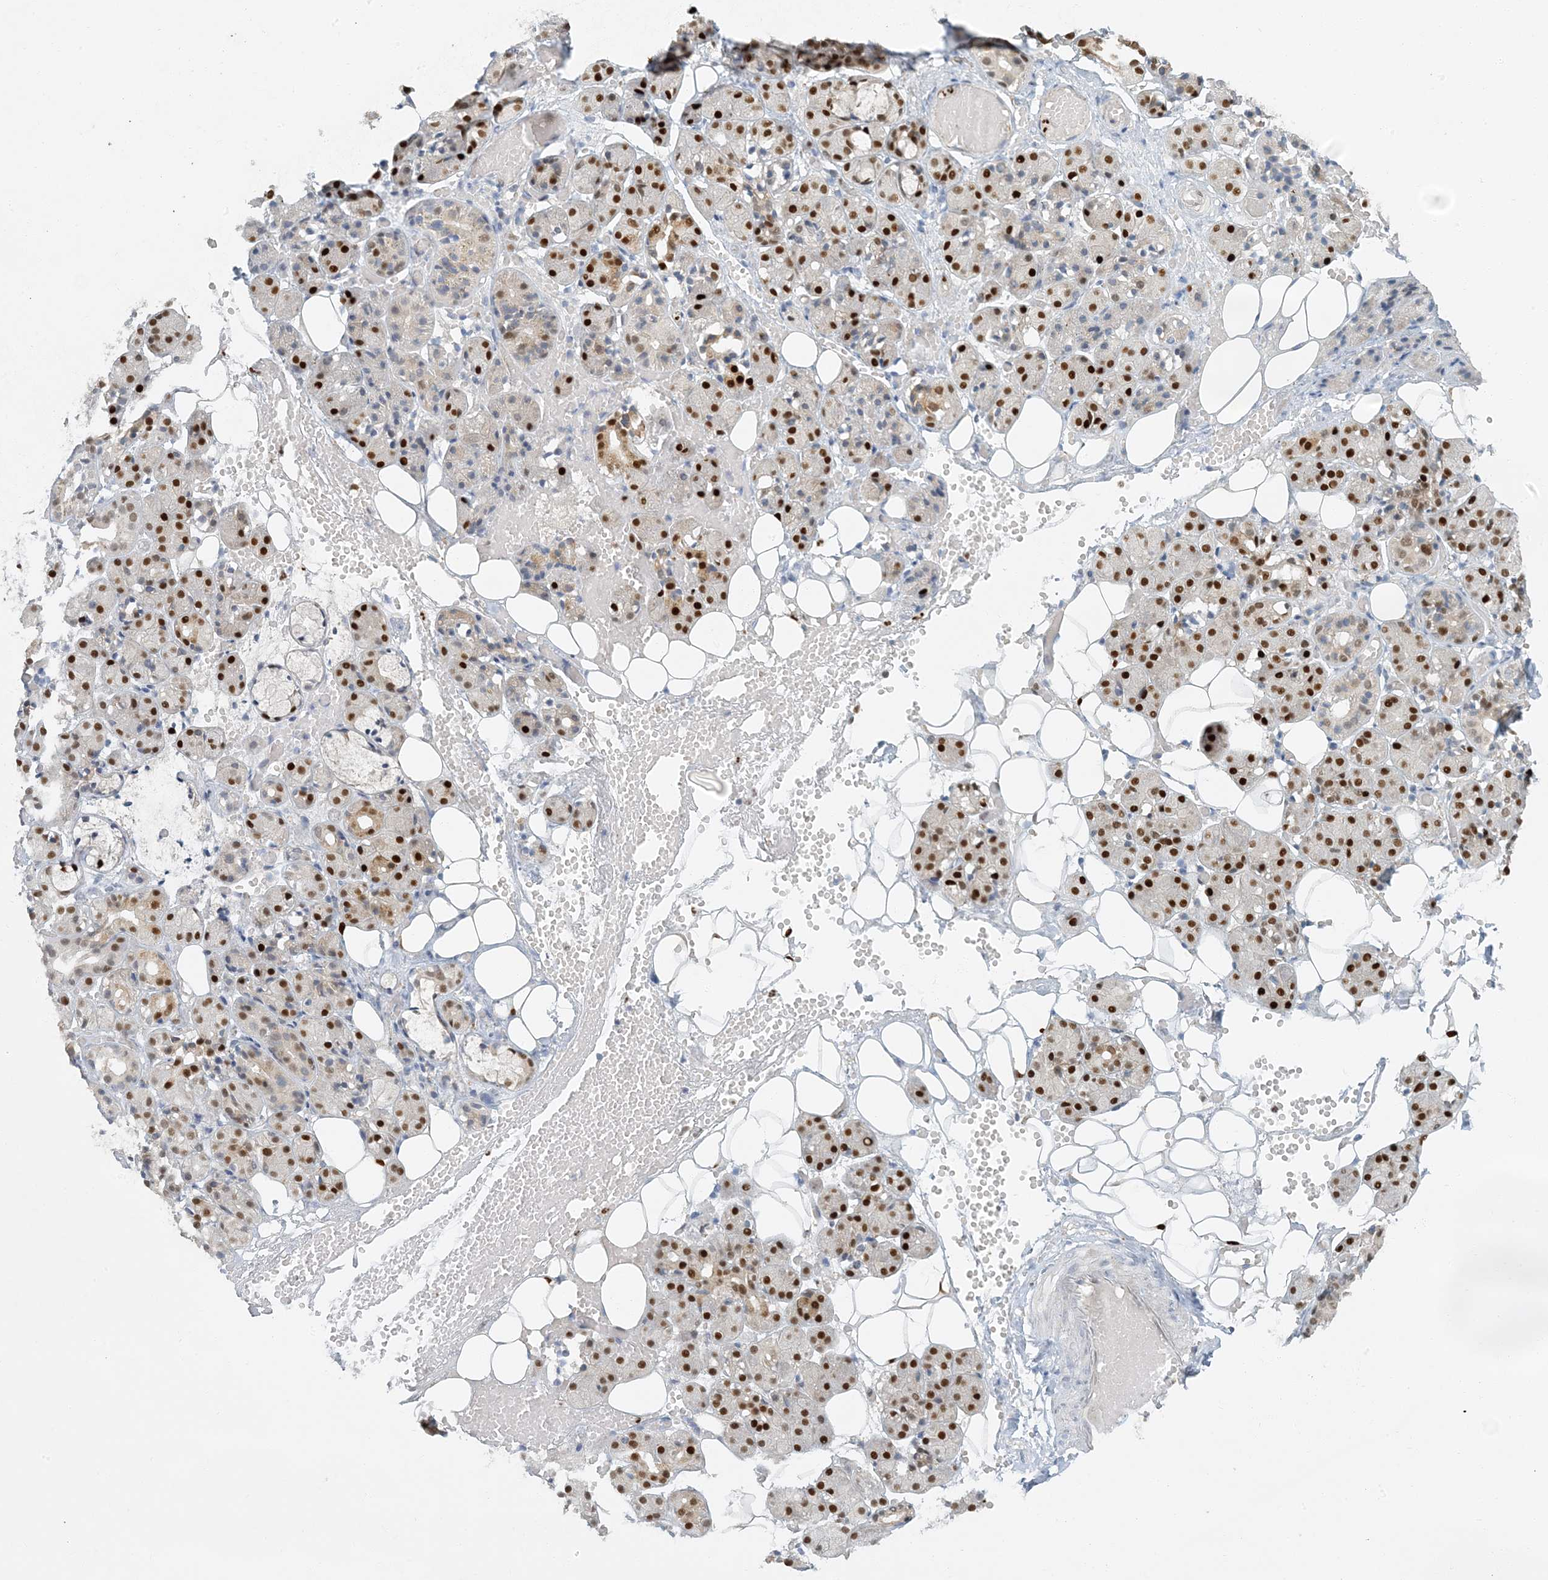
{"staining": {"intensity": "strong", "quantity": ">75%", "location": "nuclear"}, "tissue": "salivary gland", "cell_type": "Glandular cells", "image_type": "normal", "snomed": [{"axis": "morphology", "description": "Normal tissue, NOS"}, {"axis": "topography", "description": "Salivary gland"}], "caption": "Immunohistochemical staining of unremarkable human salivary gland exhibits >75% levels of strong nuclear protein positivity in approximately >75% of glandular cells. (Brightfield microscopy of DAB IHC at high magnification).", "gene": "AK9", "patient": {"sex": "male", "age": 63}}